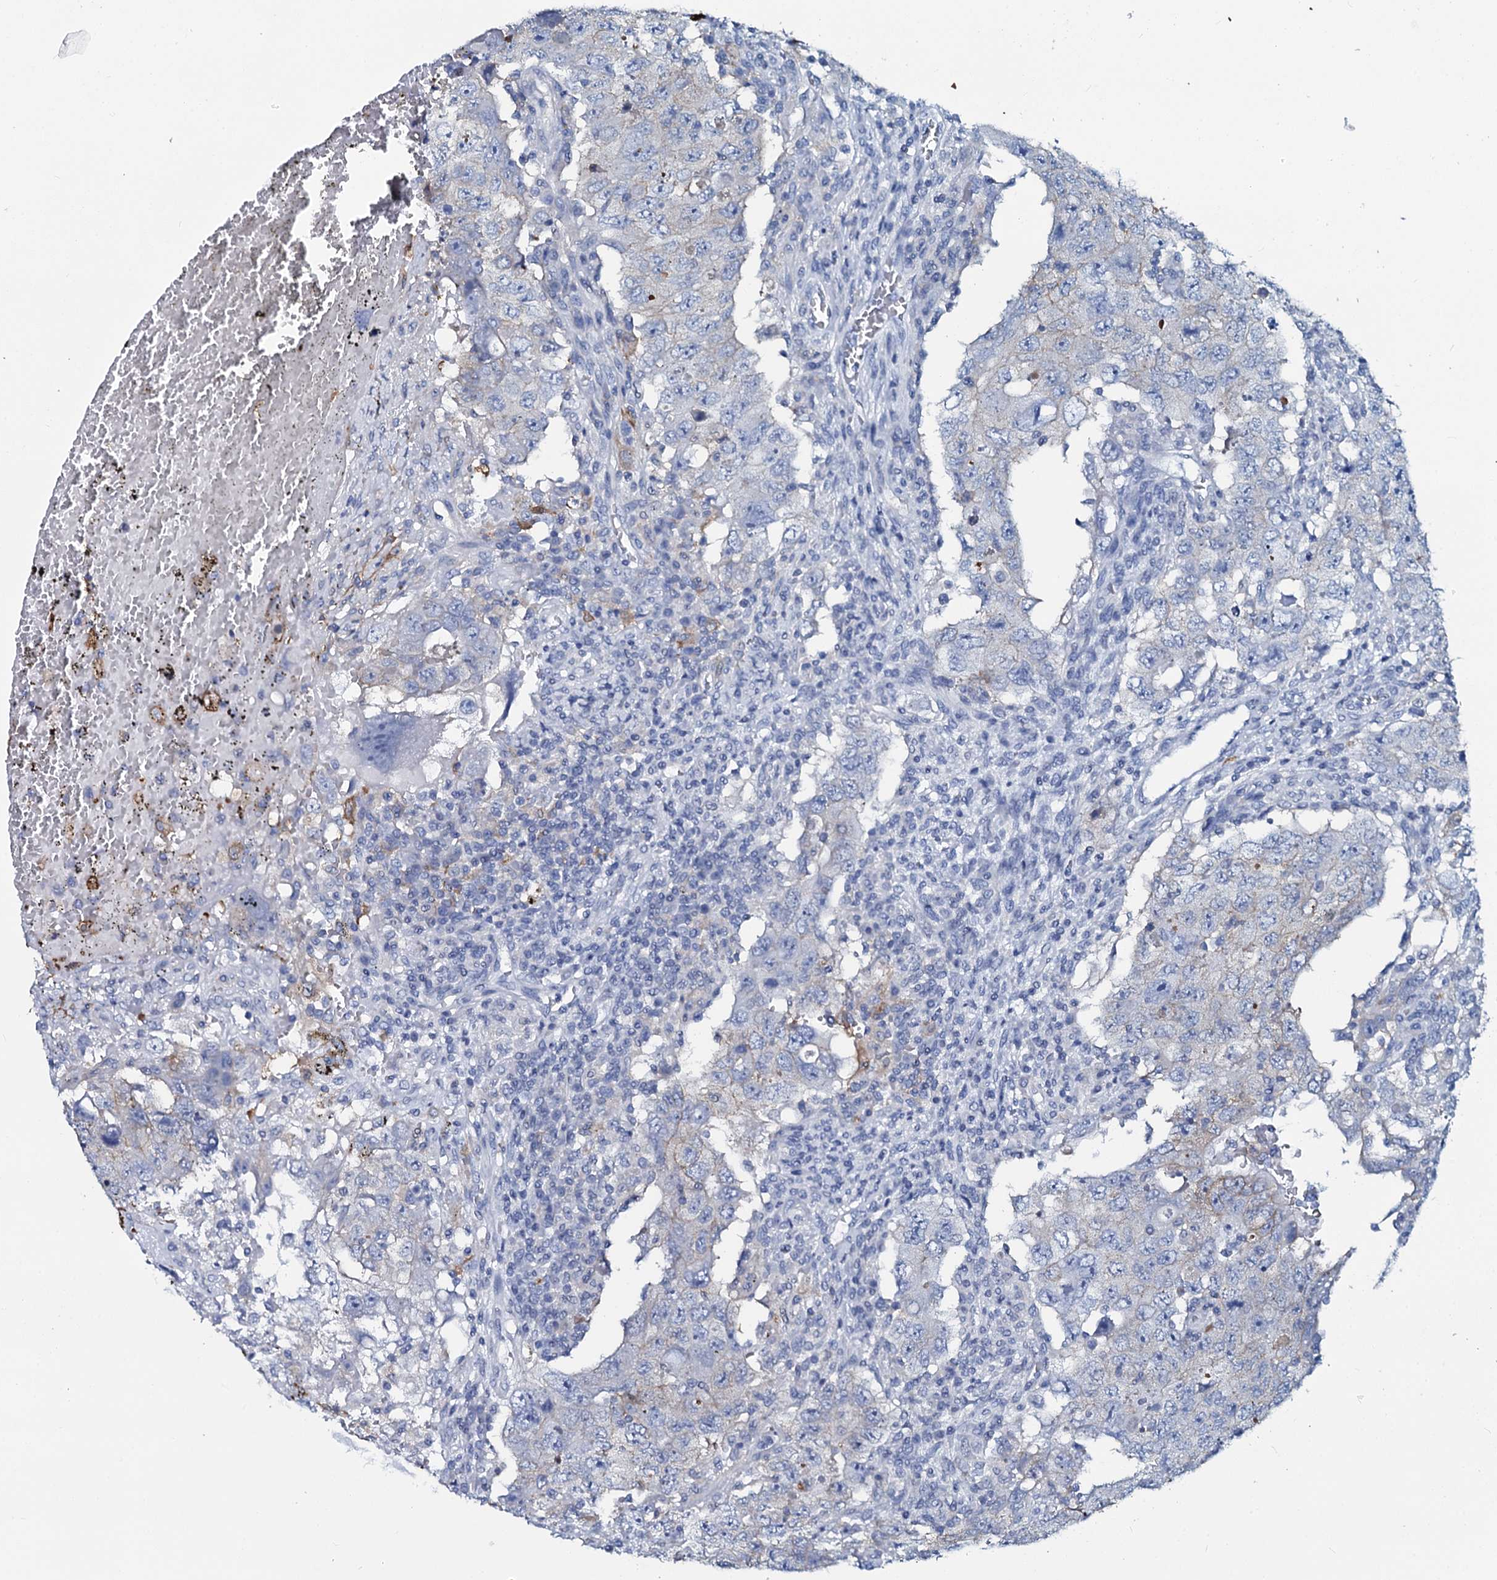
{"staining": {"intensity": "weak", "quantity": "<25%", "location": "cytoplasmic/membranous"}, "tissue": "testis cancer", "cell_type": "Tumor cells", "image_type": "cancer", "snomed": [{"axis": "morphology", "description": "Carcinoma, Embryonal, NOS"}, {"axis": "topography", "description": "Testis"}], "caption": "Testis embryonal carcinoma was stained to show a protein in brown. There is no significant staining in tumor cells.", "gene": "SLC4A7", "patient": {"sex": "male", "age": 26}}